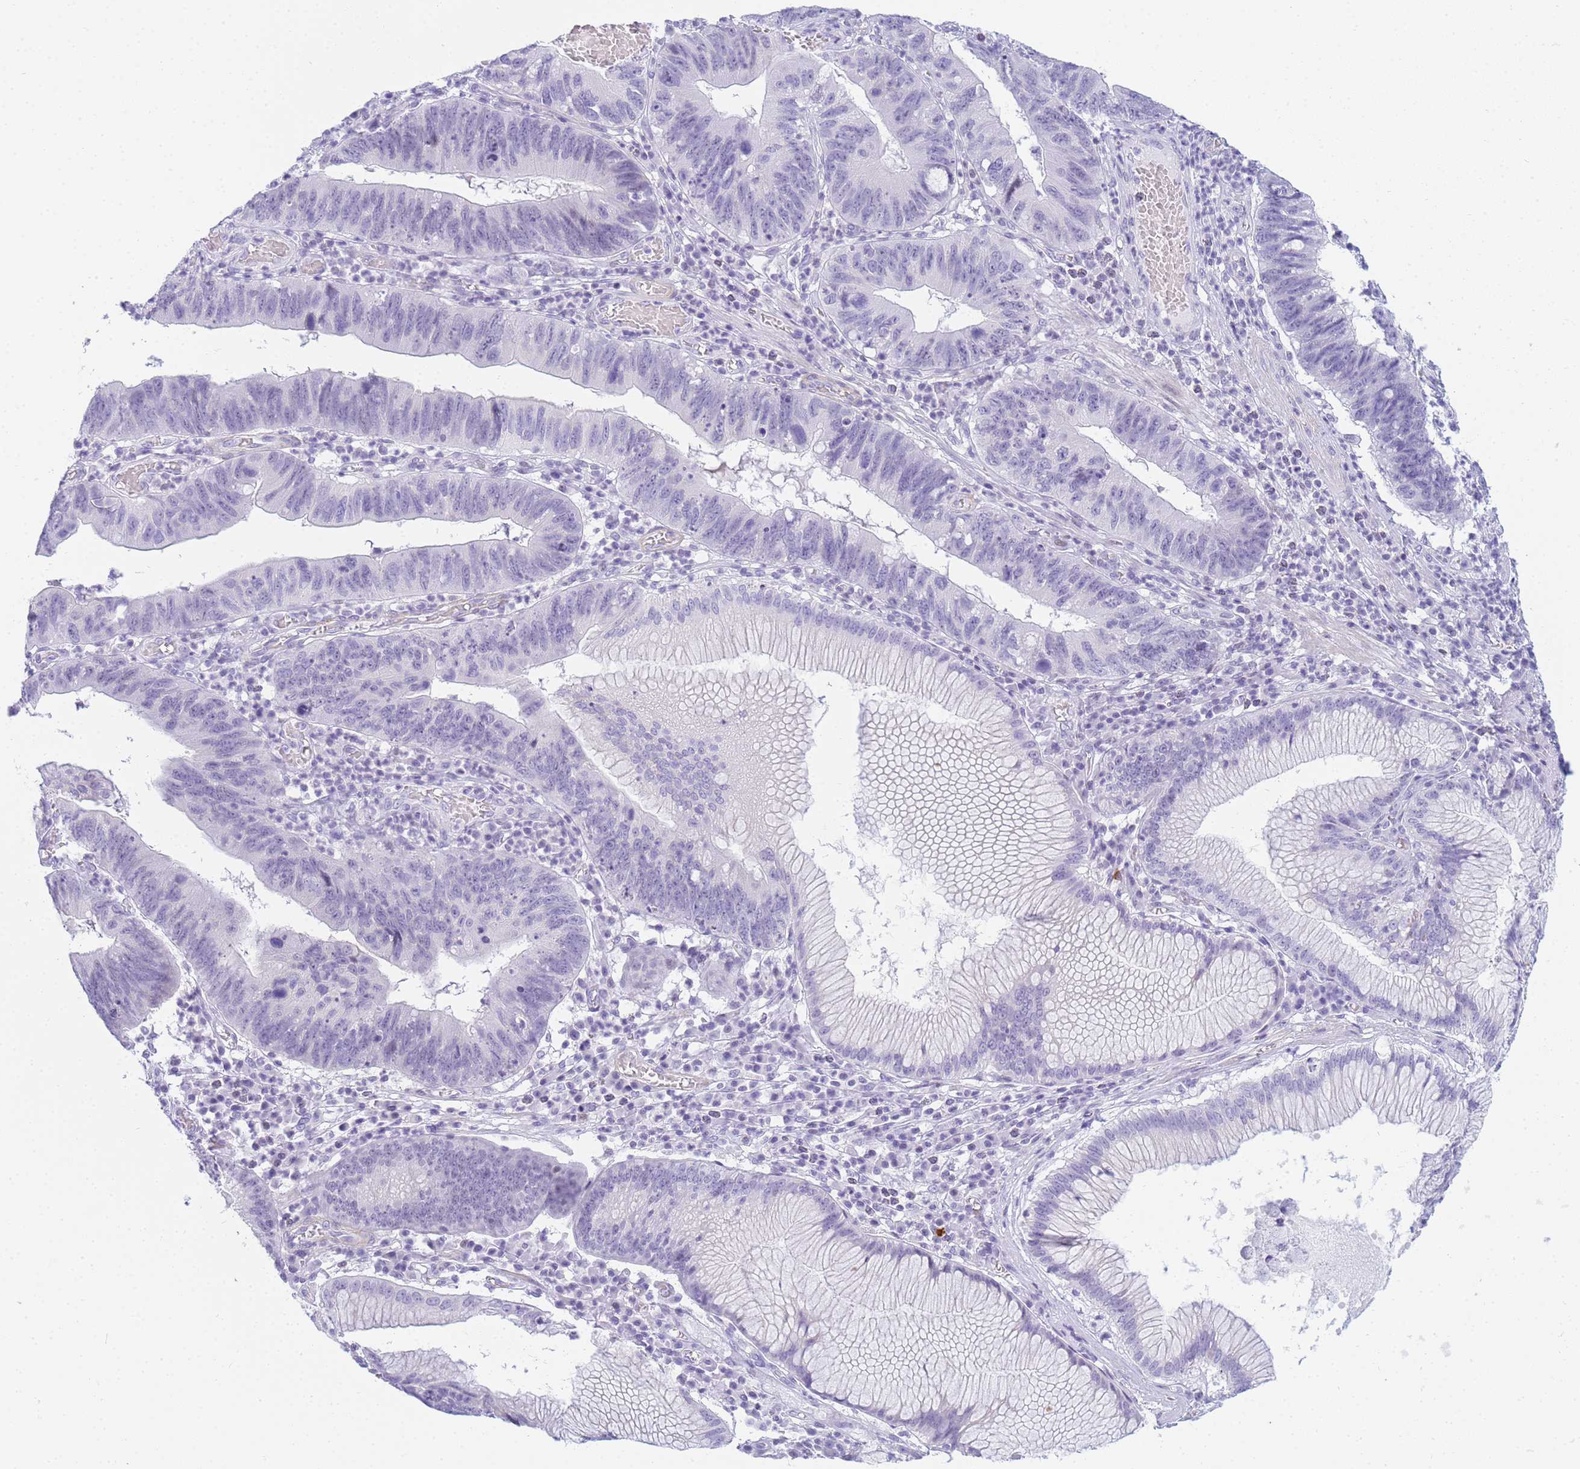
{"staining": {"intensity": "negative", "quantity": "none", "location": "none"}, "tissue": "stomach cancer", "cell_type": "Tumor cells", "image_type": "cancer", "snomed": [{"axis": "morphology", "description": "Adenocarcinoma, NOS"}, {"axis": "topography", "description": "Stomach"}], "caption": "Tumor cells show no significant positivity in adenocarcinoma (stomach). (DAB (3,3'-diaminobenzidine) immunohistochemistry with hematoxylin counter stain).", "gene": "SNX20", "patient": {"sex": "male", "age": 59}}